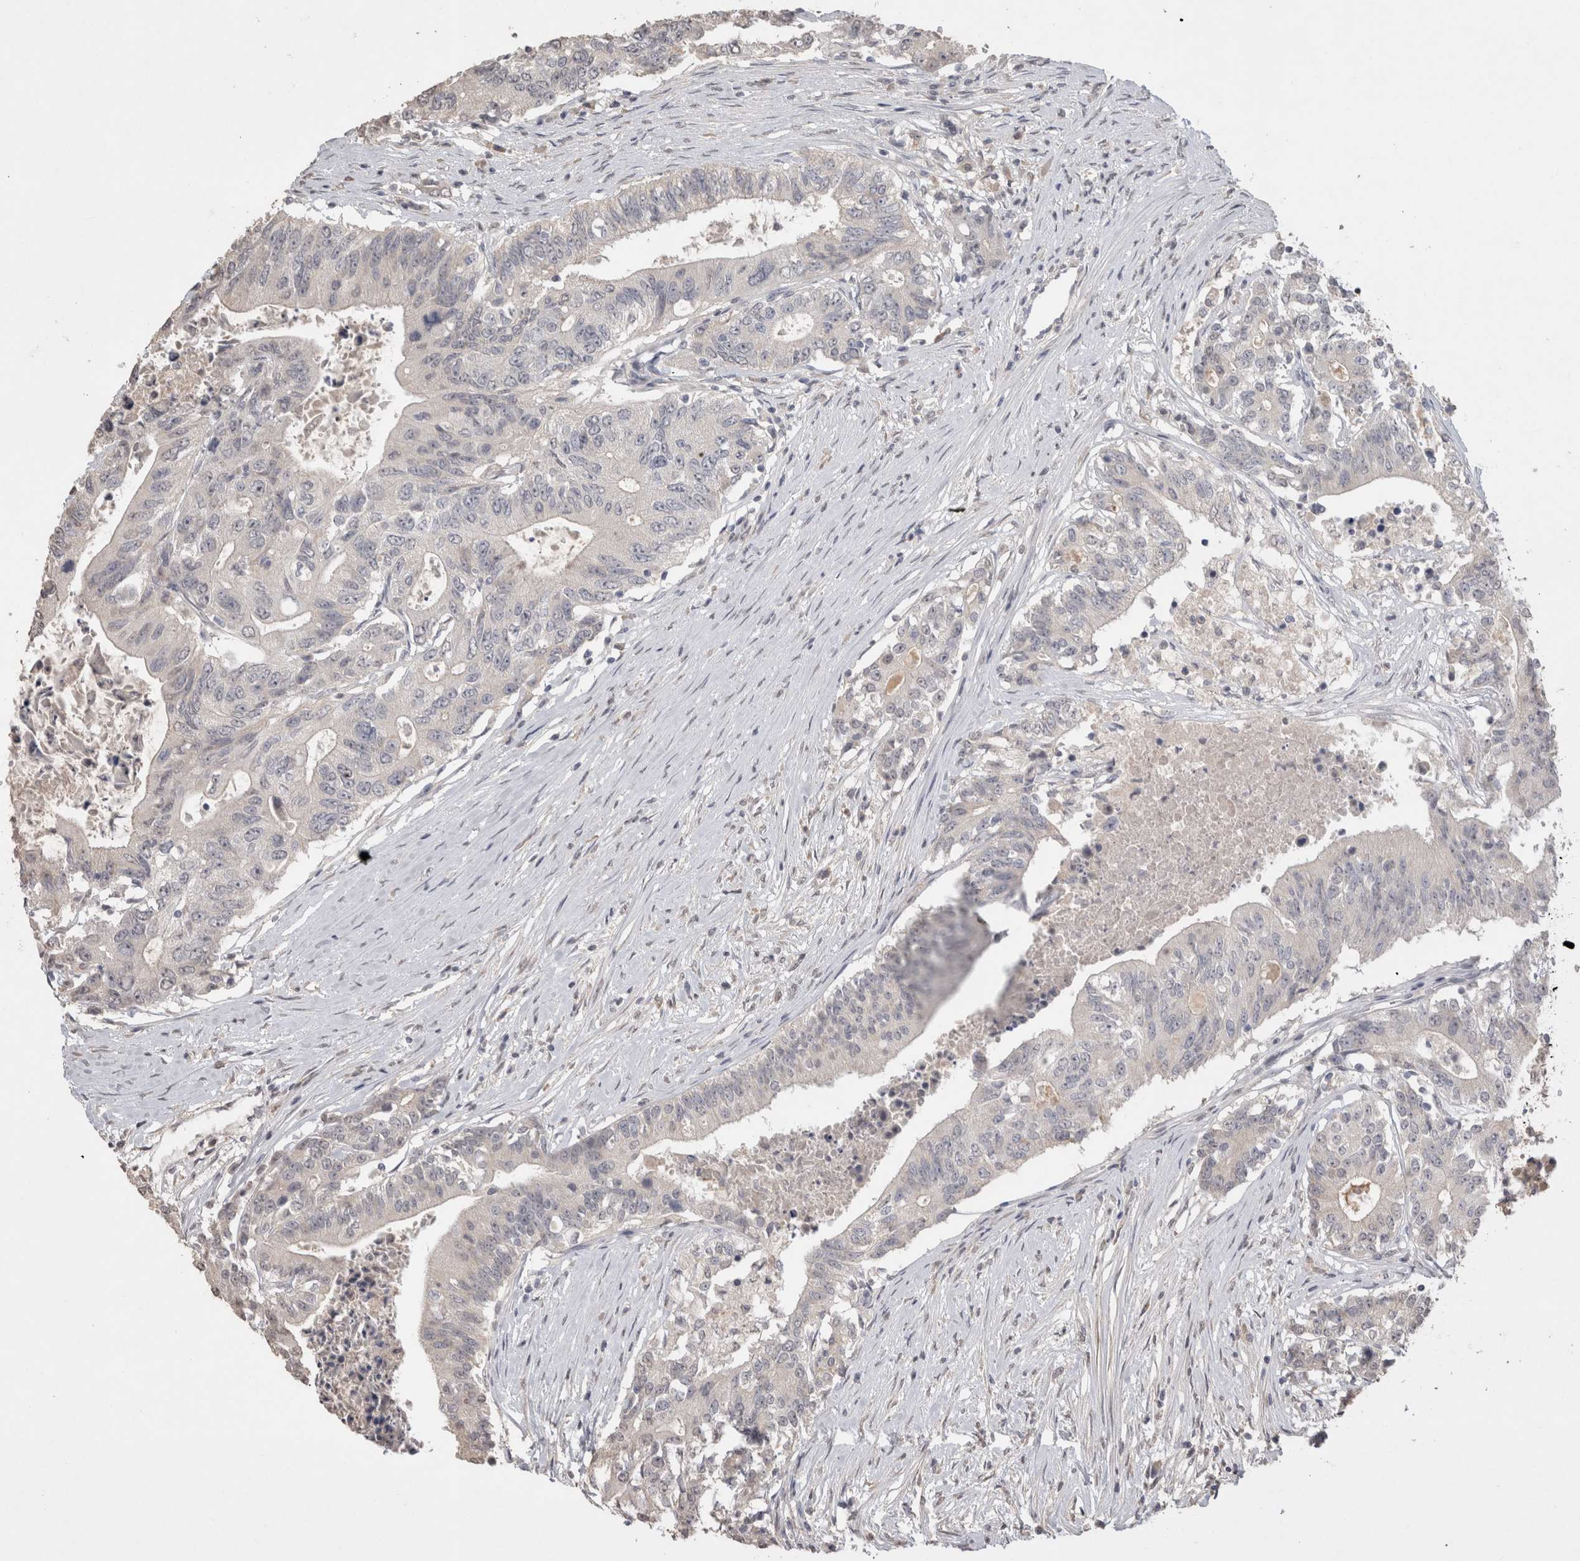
{"staining": {"intensity": "negative", "quantity": "none", "location": "none"}, "tissue": "colorectal cancer", "cell_type": "Tumor cells", "image_type": "cancer", "snomed": [{"axis": "morphology", "description": "Adenocarcinoma, NOS"}, {"axis": "topography", "description": "Colon"}], "caption": "Immunohistochemistry (IHC) photomicrograph of neoplastic tissue: human adenocarcinoma (colorectal) stained with DAB demonstrates no significant protein staining in tumor cells.", "gene": "NAALADL2", "patient": {"sex": "female", "age": 77}}